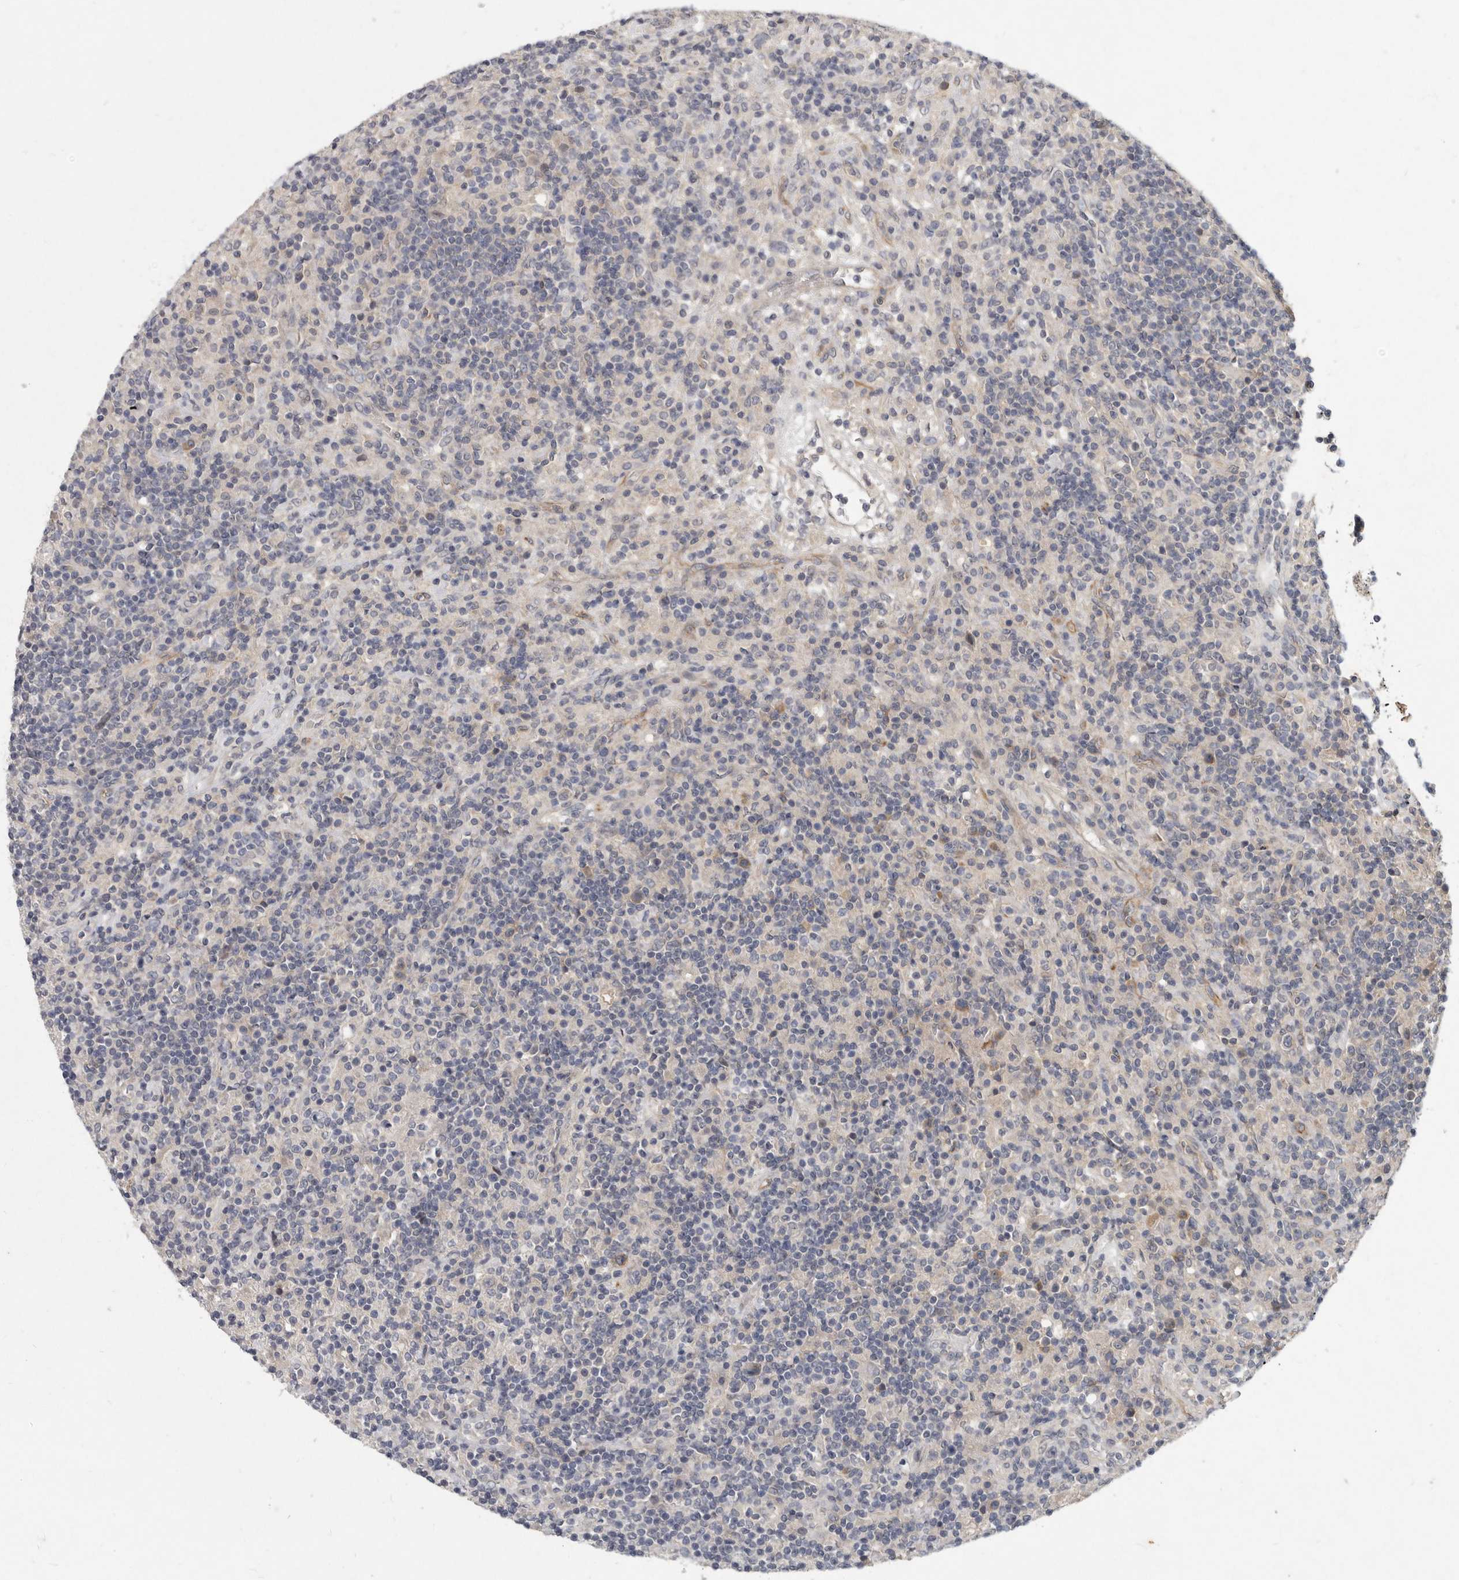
{"staining": {"intensity": "negative", "quantity": "none", "location": "none"}, "tissue": "lymphoma", "cell_type": "Tumor cells", "image_type": "cancer", "snomed": [{"axis": "morphology", "description": "Hodgkin's disease, NOS"}, {"axis": "topography", "description": "Lymph node"}], "caption": "Photomicrograph shows no protein staining in tumor cells of lymphoma tissue.", "gene": "SLC22A1", "patient": {"sex": "male", "age": 70}}